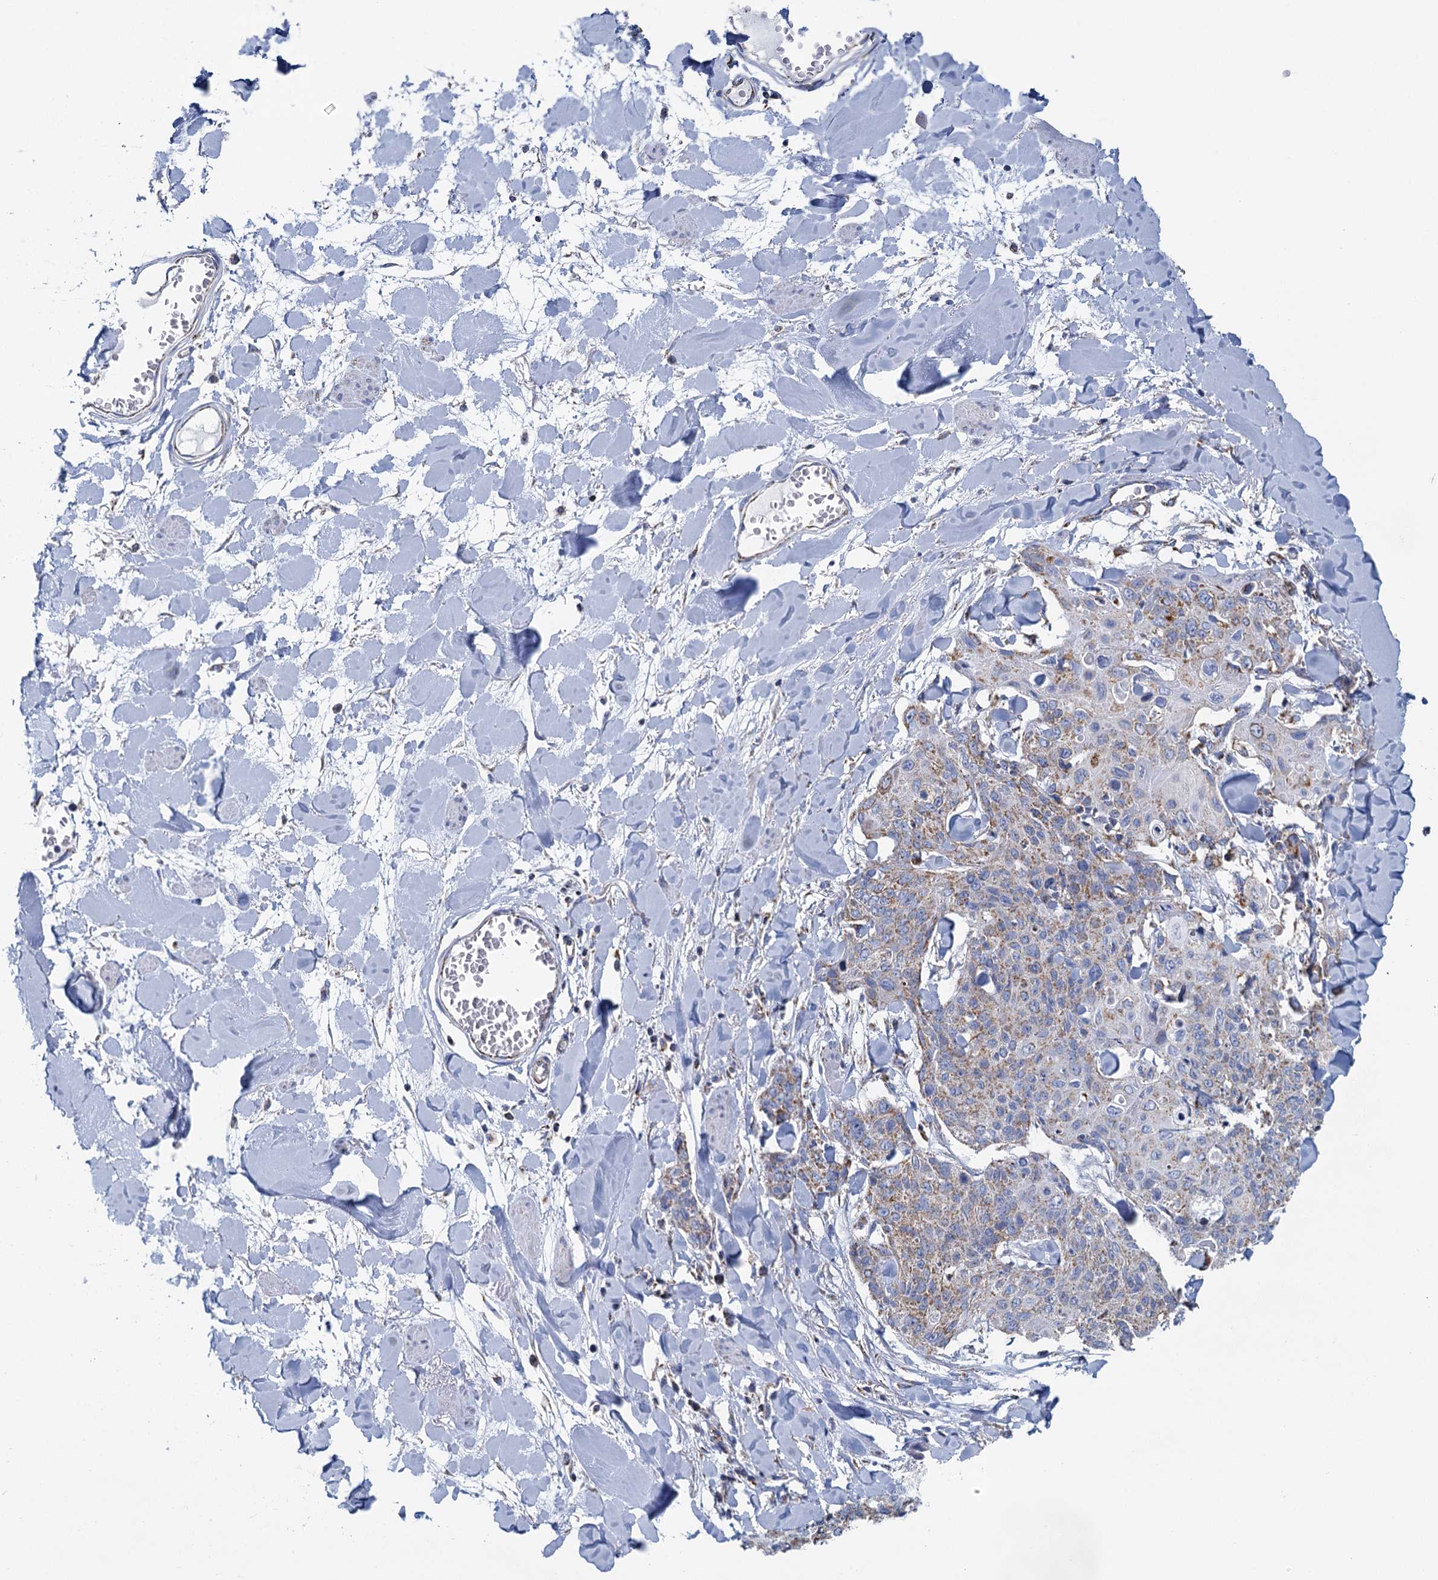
{"staining": {"intensity": "moderate", "quantity": ">75%", "location": "cytoplasmic/membranous"}, "tissue": "skin cancer", "cell_type": "Tumor cells", "image_type": "cancer", "snomed": [{"axis": "morphology", "description": "Squamous cell carcinoma, NOS"}, {"axis": "topography", "description": "Skin"}, {"axis": "topography", "description": "Vulva"}], "caption": "Protein staining by immunohistochemistry (IHC) exhibits moderate cytoplasmic/membranous staining in approximately >75% of tumor cells in skin cancer (squamous cell carcinoma). (Stains: DAB (3,3'-diaminobenzidine) in brown, nuclei in blue, Microscopy: brightfield microscopy at high magnification).", "gene": "CCP110", "patient": {"sex": "female", "age": 85}}